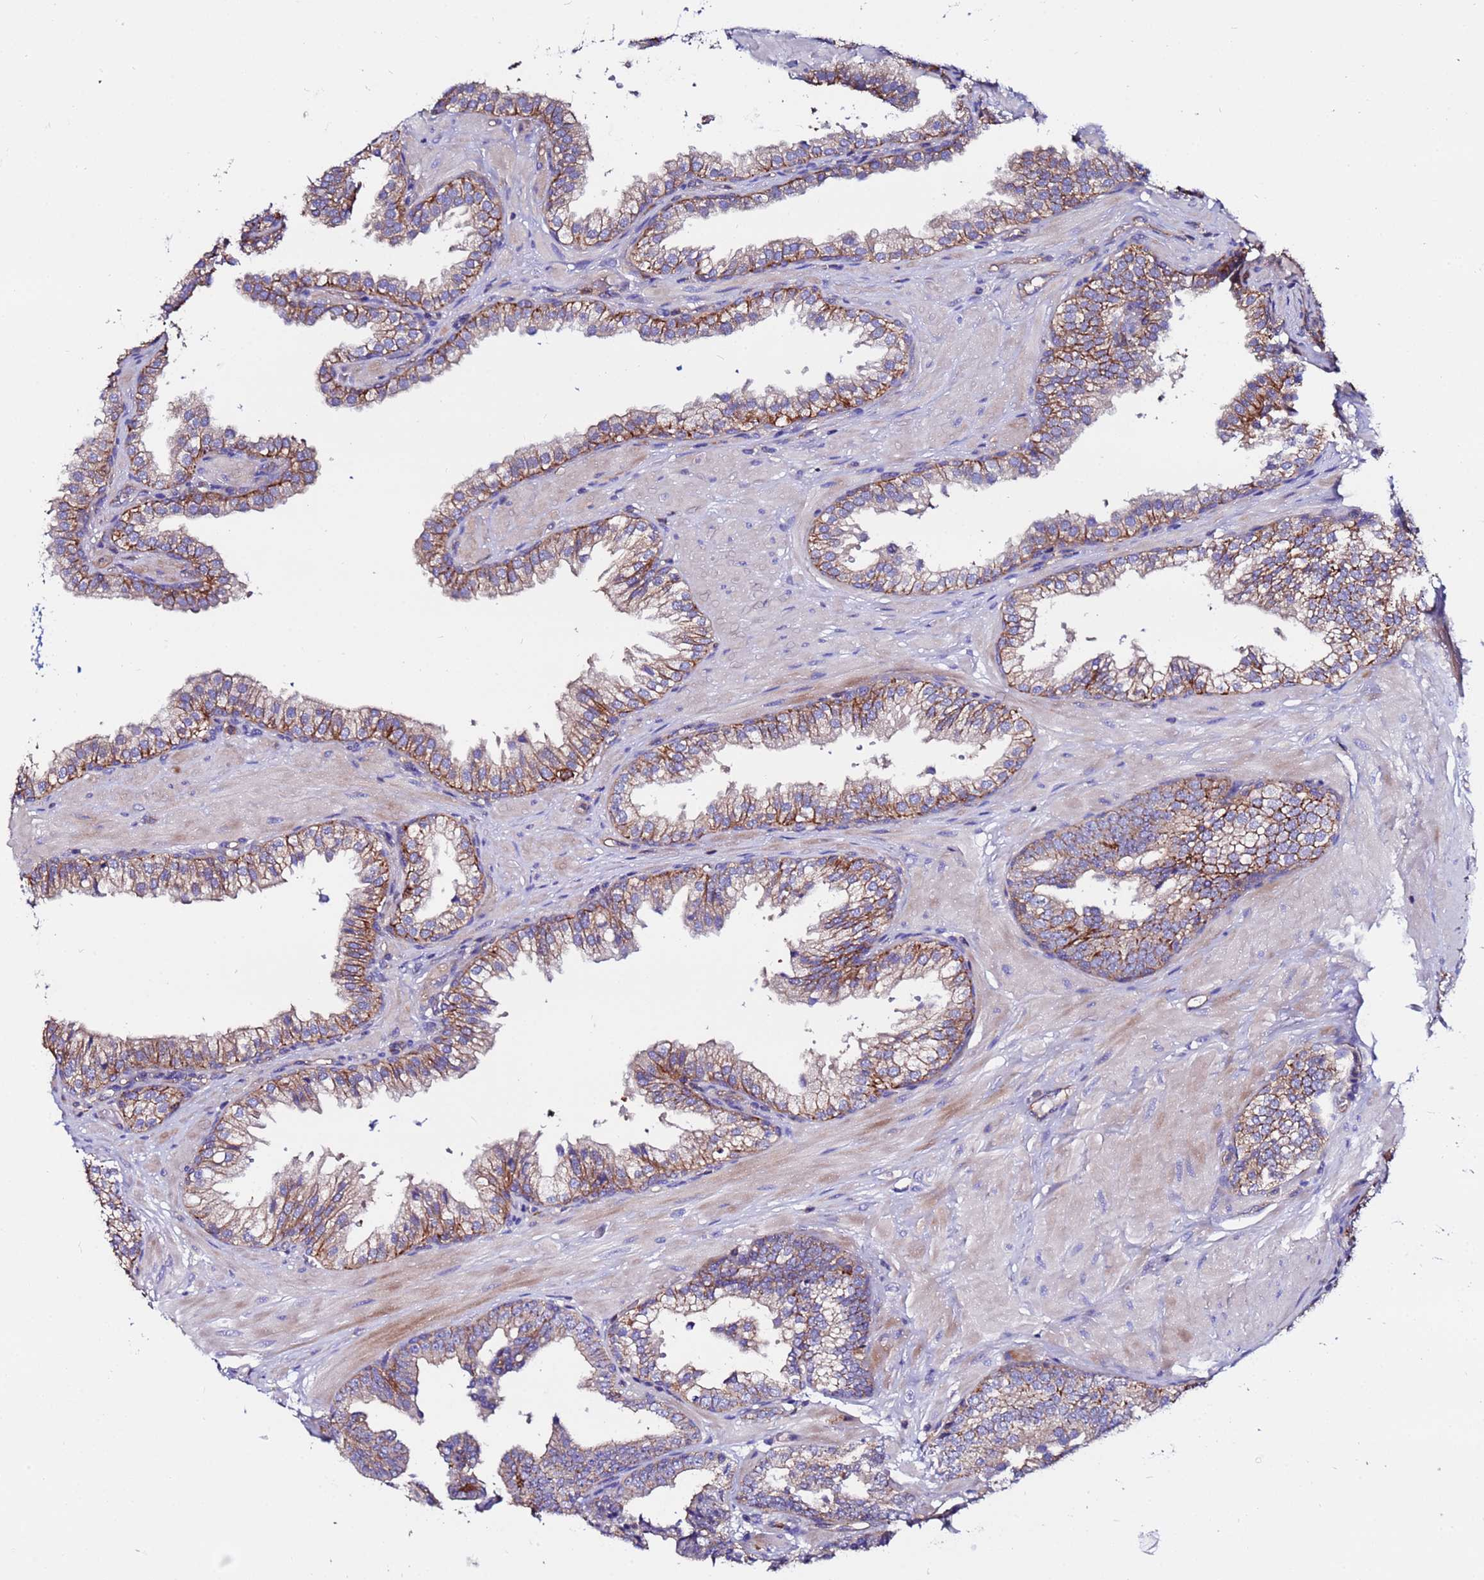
{"staining": {"intensity": "moderate", "quantity": "25%-75%", "location": "cytoplasmic/membranous"}, "tissue": "prostate", "cell_type": "Glandular cells", "image_type": "normal", "snomed": [{"axis": "morphology", "description": "Normal tissue, NOS"}, {"axis": "topography", "description": "Prostate"}, {"axis": "topography", "description": "Peripheral nerve tissue"}], "caption": "Immunohistochemistry of unremarkable human prostate displays medium levels of moderate cytoplasmic/membranous positivity in approximately 25%-75% of glandular cells.", "gene": "POTEE", "patient": {"sex": "male", "age": 55}}